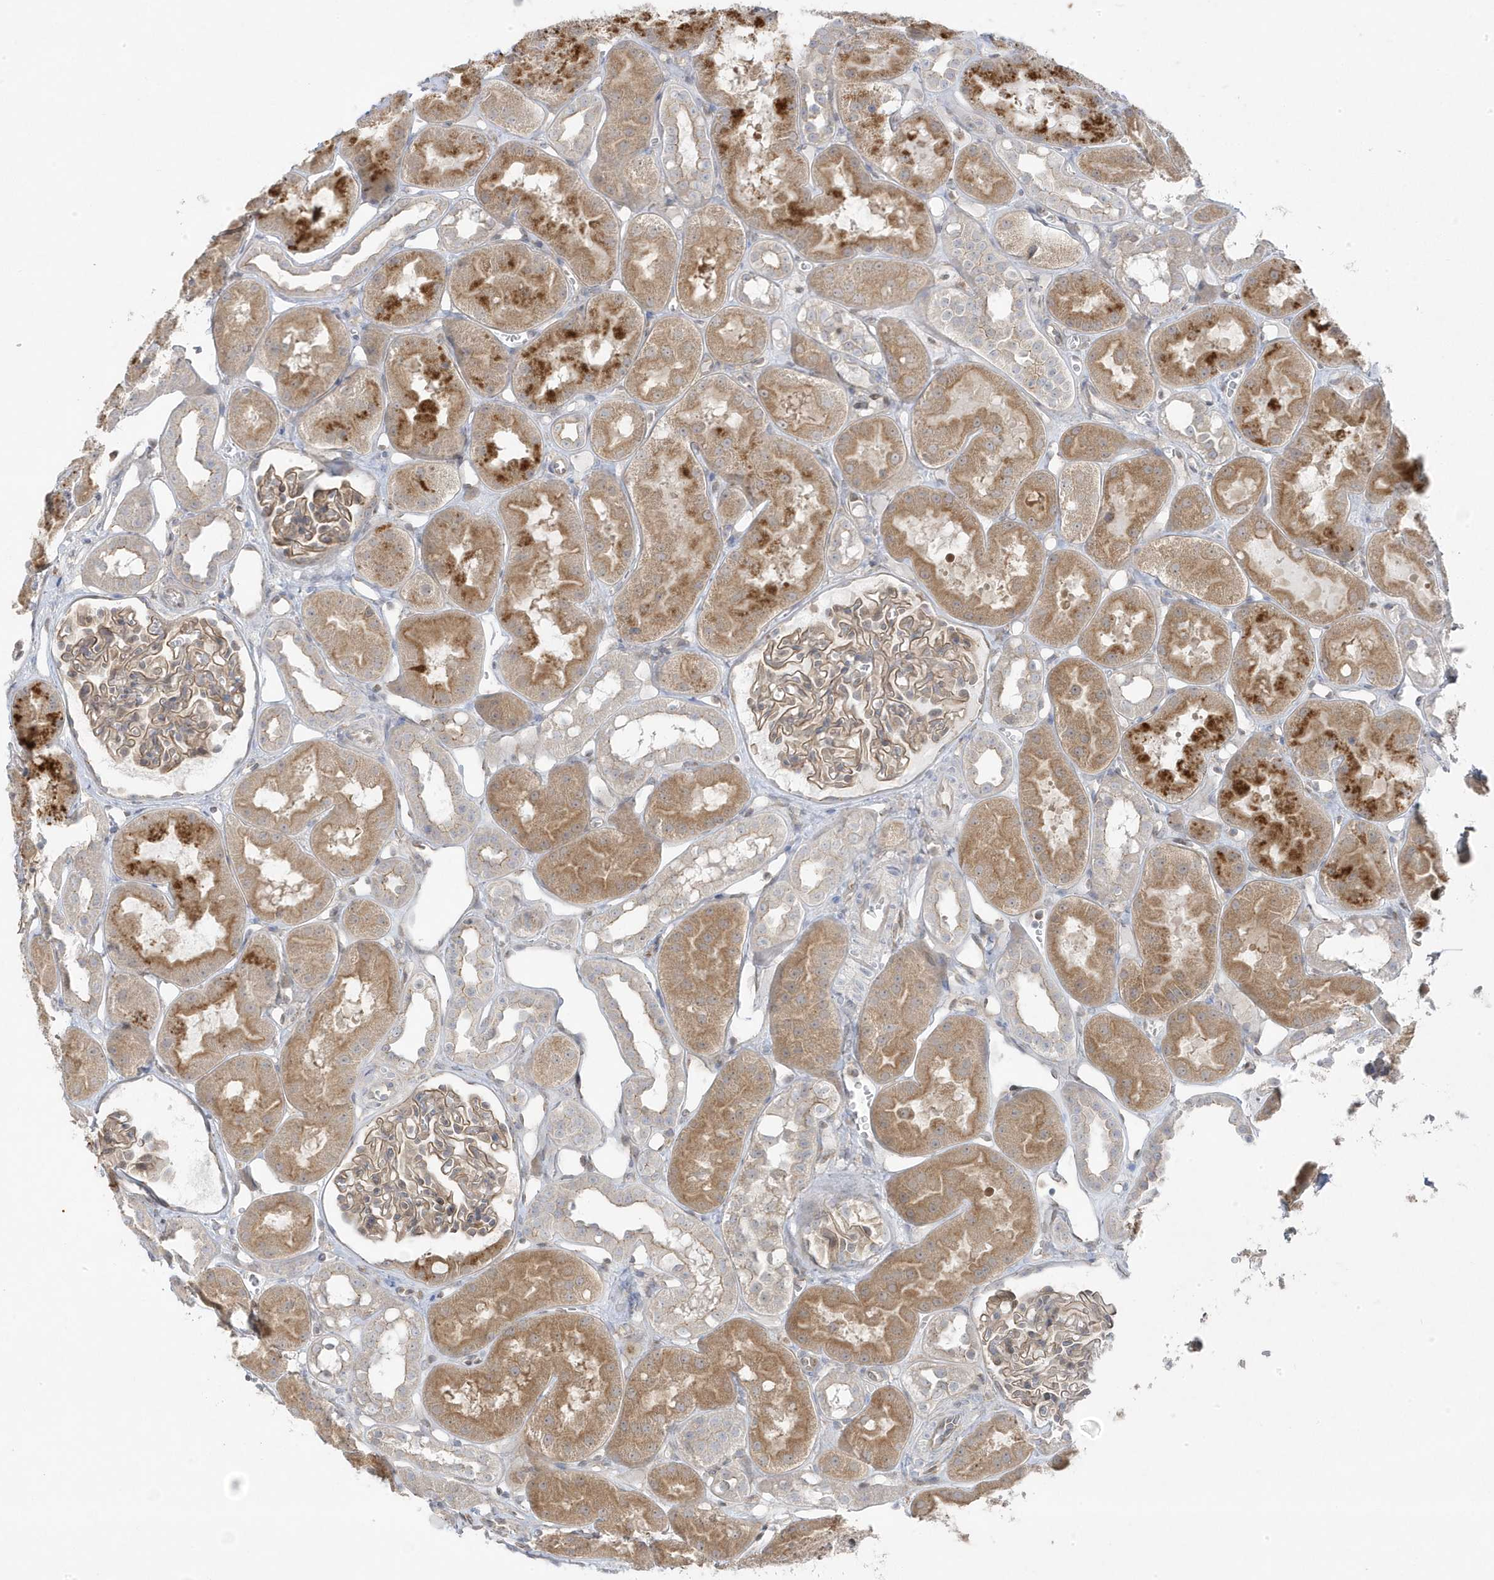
{"staining": {"intensity": "moderate", "quantity": "25%-75%", "location": "cytoplasmic/membranous"}, "tissue": "kidney", "cell_type": "Cells in glomeruli", "image_type": "normal", "snomed": [{"axis": "morphology", "description": "Normal tissue, NOS"}, {"axis": "topography", "description": "Kidney"}], "caption": "Immunohistochemistry (IHC) (DAB (3,3'-diaminobenzidine)) staining of unremarkable kidney demonstrates moderate cytoplasmic/membranous protein expression in approximately 25%-75% of cells in glomeruli.", "gene": "ZNF654", "patient": {"sex": "male", "age": 16}}